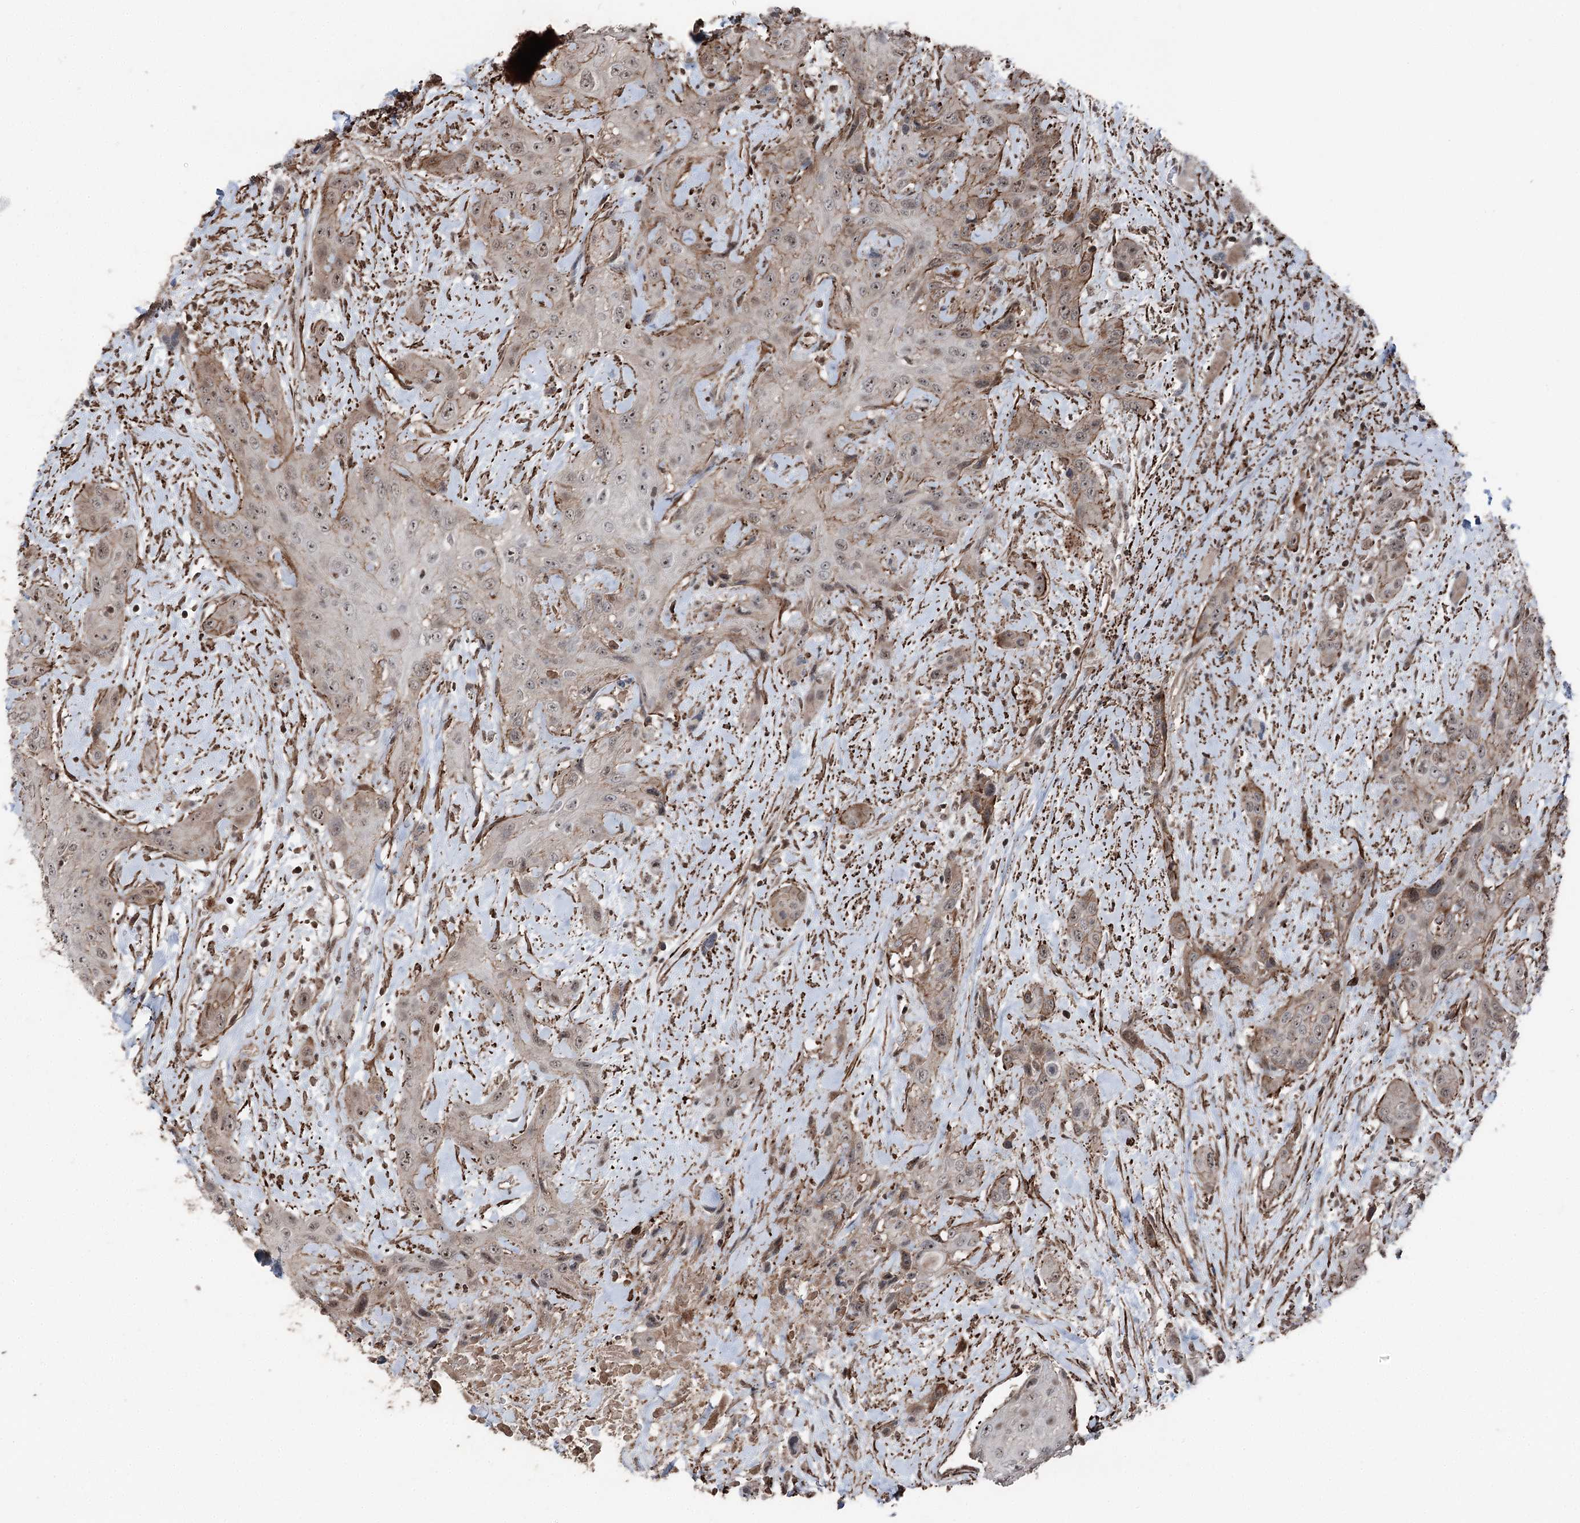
{"staining": {"intensity": "weak", "quantity": "25%-75%", "location": "cytoplasmic/membranous,nuclear"}, "tissue": "head and neck cancer", "cell_type": "Tumor cells", "image_type": "cancer", "snomed": [{"axis": "morphology", "description": "Squamous cell carcinoma, NOS"}, {"axis": "topography", "description": "Head-Neck"}], "caption": "IHC photomicrograph of neoplastic tissue: human head and neck cancer (squamous cell carcinoma) stained using immunohistochemistry reveals low levels of weak protein expression localized specifically in the cytoplasmic/membranous and nuclear of tumor cells, appearing as a cytoplasmic/membranous and nuclear brown color.", "gene": "CCDC82", "patient": {"sex": "male", "age": 81}}